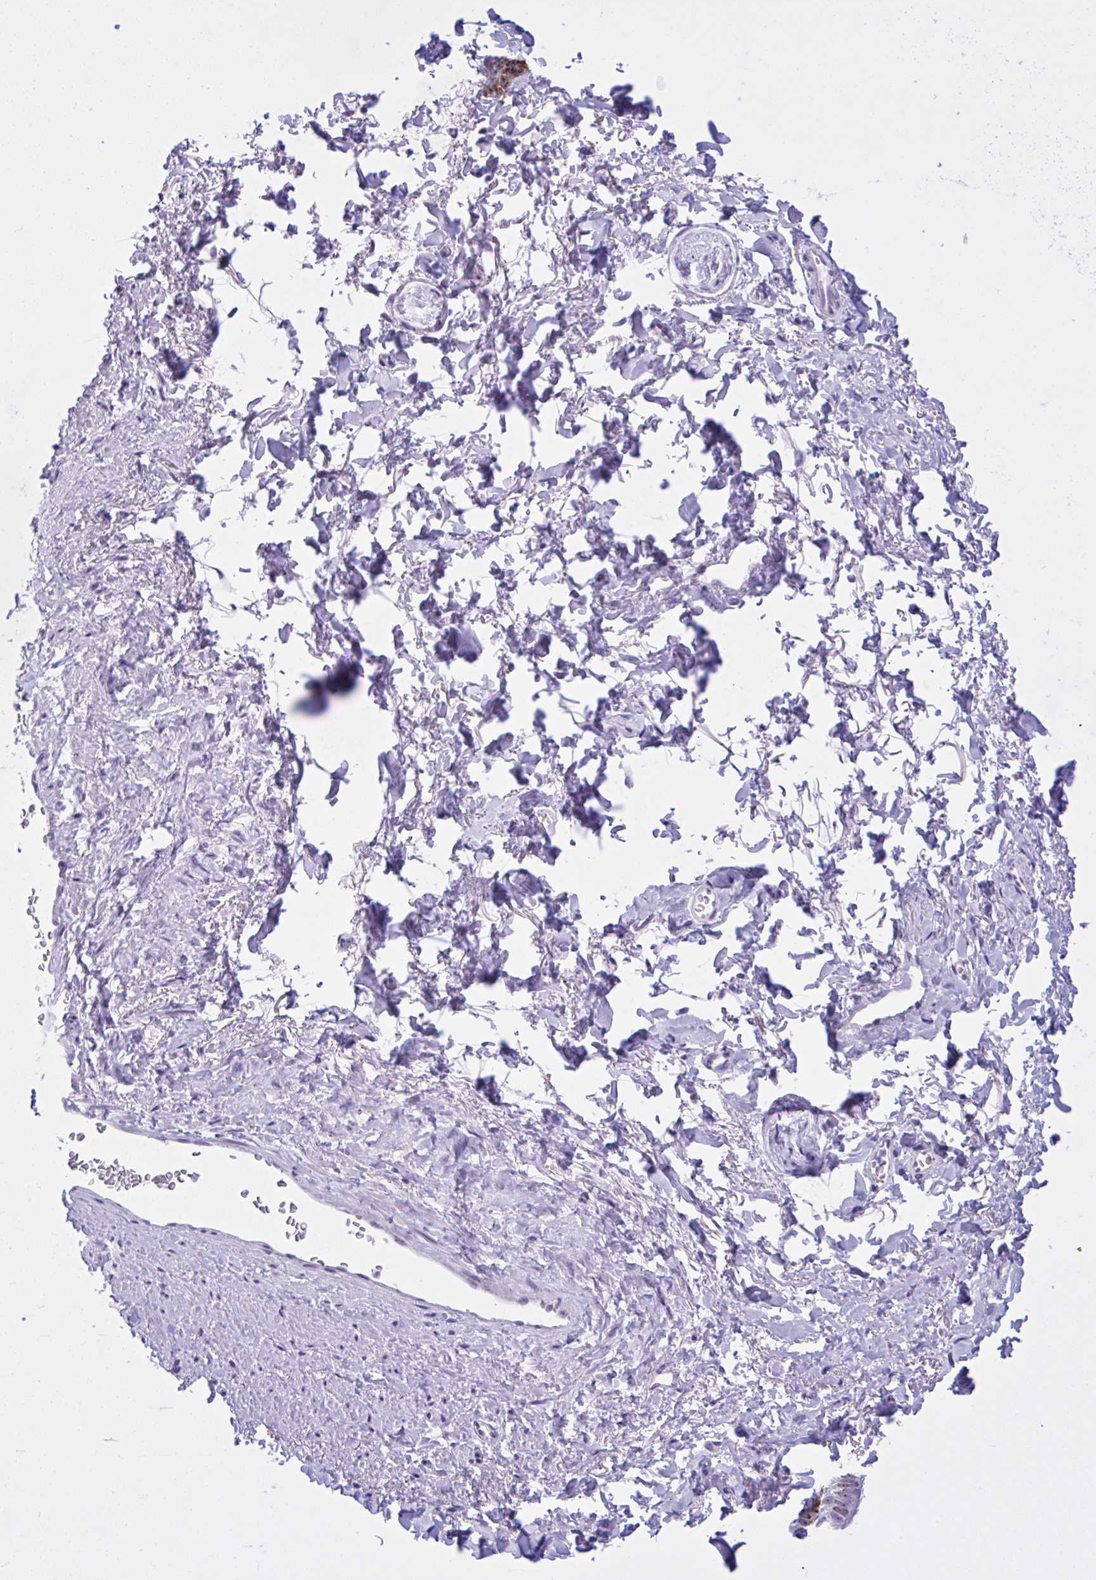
{"staining": {"intensity": "negative", "quantity": "none", "location": "none"}, "tissue": "adipose tissue", "cell_type": "Adipocytes", "image_type": "normal", "snomed": [{"axis": "morphology", "description": "Normal tissue, NOS"}, {"axis": "topography", "description": "Vulva"}, {"axis": "topography", "description": "Peripheral nerve tissue"}], "caption": "Immunohistochemistry histopathology image of benign human adipose tissue stained for a protein (brown), which displays no expression in adipocytes. (IHC, brightfield microscopy, high magnification).", "gene": "YBX2", "patient": {"sex": "female", "age": 66}}